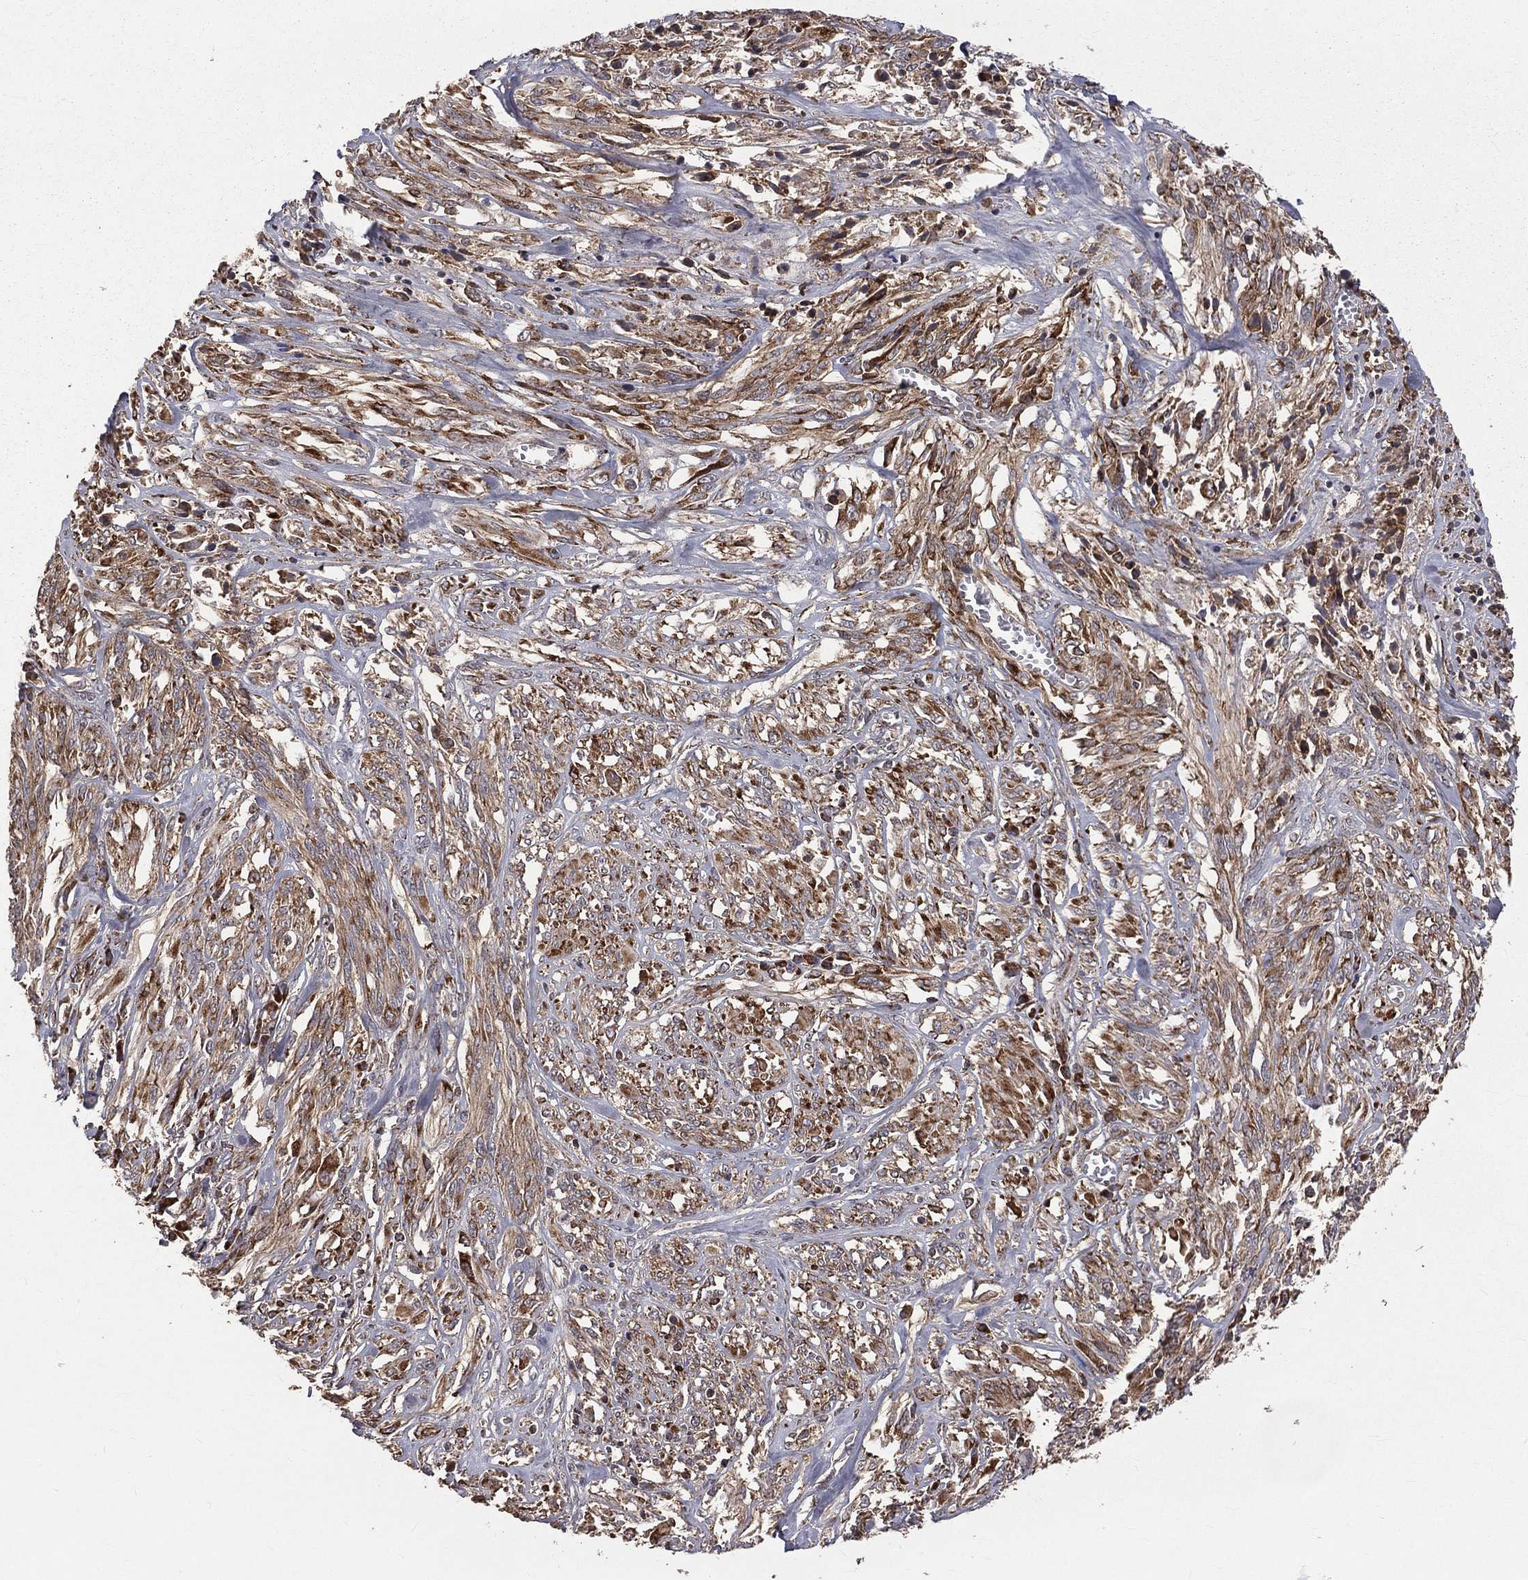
{"staining": {"intensity": "moderate", "quantity": ">75%", "location": "cytoplasmic/membranous"}, "tissue": "melanoma", "cell_type": "Tumor cells", "image_type": "cancer", "snomed": [{"axis": "morphology", "description": "Malignant melanoma, NOS"}, {"axis": "topography", "description": "Skin"}], "caption": "Melanoma stained for a protein (brown) exhibits moderate cytoplasmic/membranous positive expression in about >75% of tumor cells.", "gene": "OLFML1", "patient": {"sex": "female", "age": 91}}